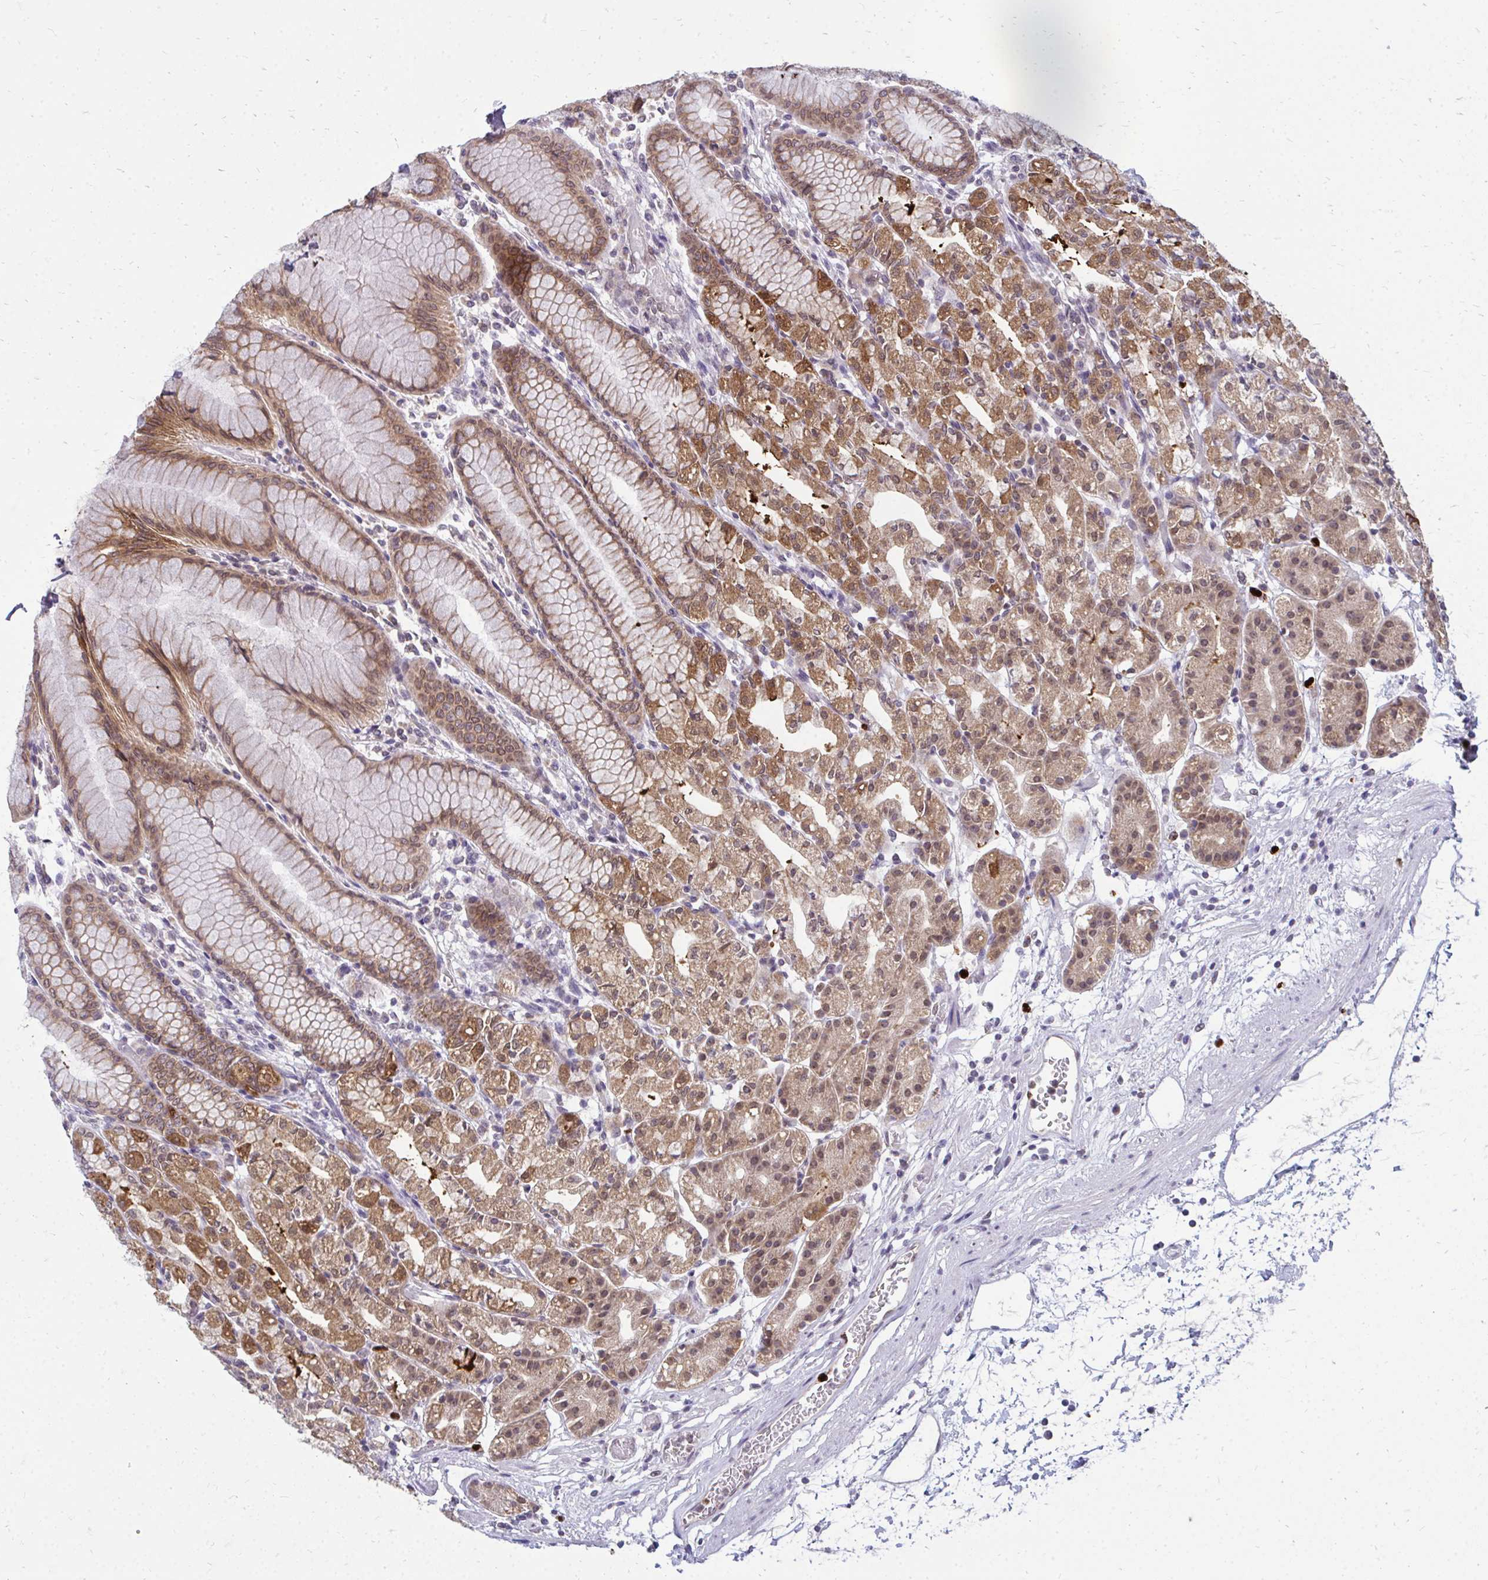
{"staining": {"intensity": "moderate", "quantity": ">75%", "location": "cytoplasmic/membranous"}, "tissue": "stomach", "cell_type": "Glandular cells", "image_type": "normal", "snomed": [{"axis": "morphology", "description": "Normal tissue, NOS"}, {"axis": "topography", "description": "Stomach"}], "caption": "Stomach stained with DAB immunohistochemistry demonstrates medium levels of moderate cytoplasmic/membranous staining in approximately >75% of glandular cells. (DAB (3,3'-diaminobenzidine) IHC, brown staining for protein, blue staining for nuclei).", "gene": "ACSL5", "patient": {"sex": "female", "age": 57}}